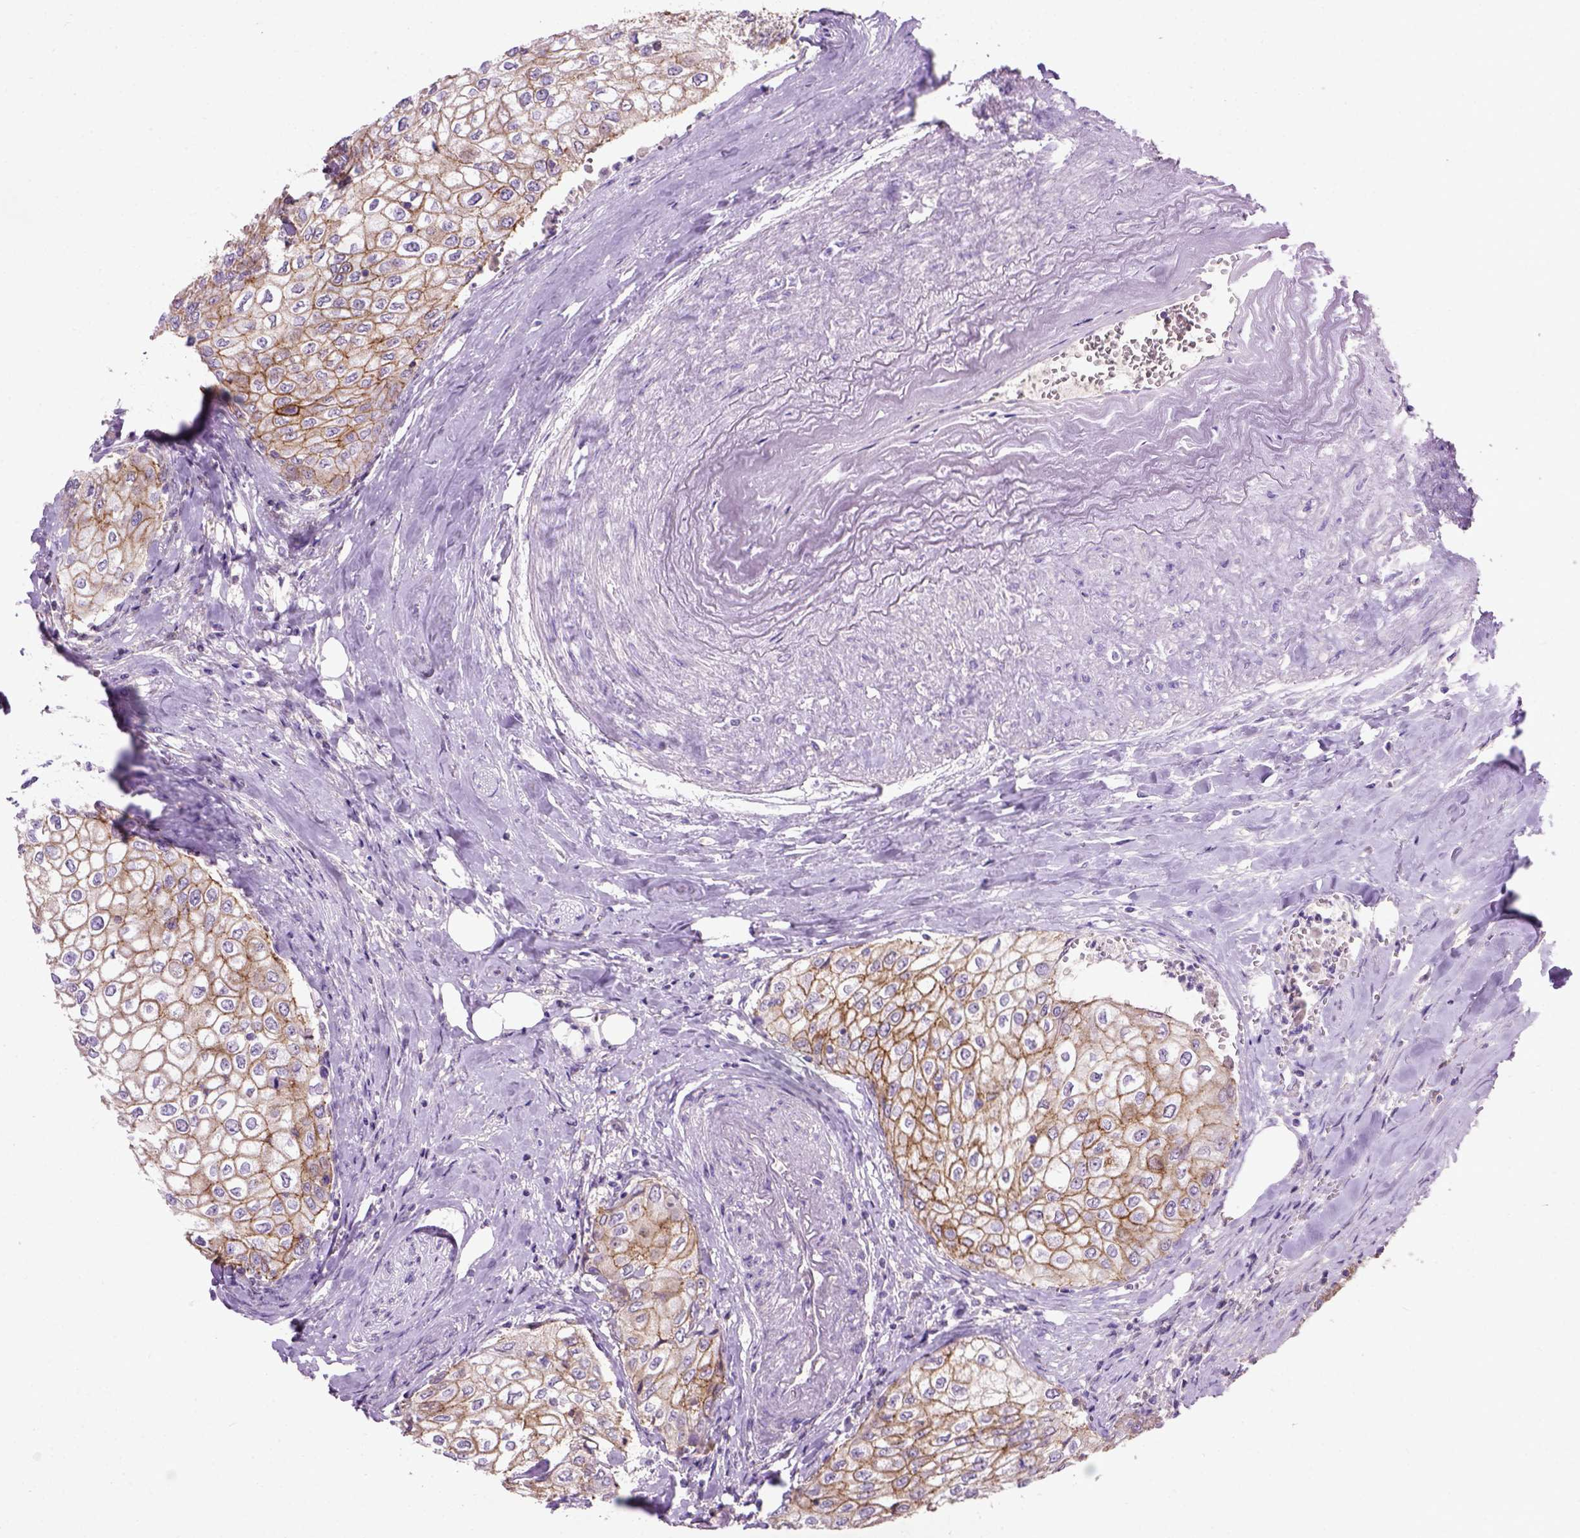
{"staining": {"intensity": "moderate", "quantity": ">75%", "location": "cytoplasmic/membranous"}, "tissue": "urothelial cancer", "cell_type": "Tumor cells", "image_type": "cancer", "snomed": [{"axis": "morphology", "description": "Urothelial carcinoma, High grade"}, {"axis": "topography", "description": "Urinary bladder"}], "caption": "Urothelial cancer was stained to show a protein in brown. There is medium levels of moderate cytoplasmic/membranous staining in about >75% of tumor cells.", "gene": "CDH1", "patient": {"sex": "male", "age": 62}}